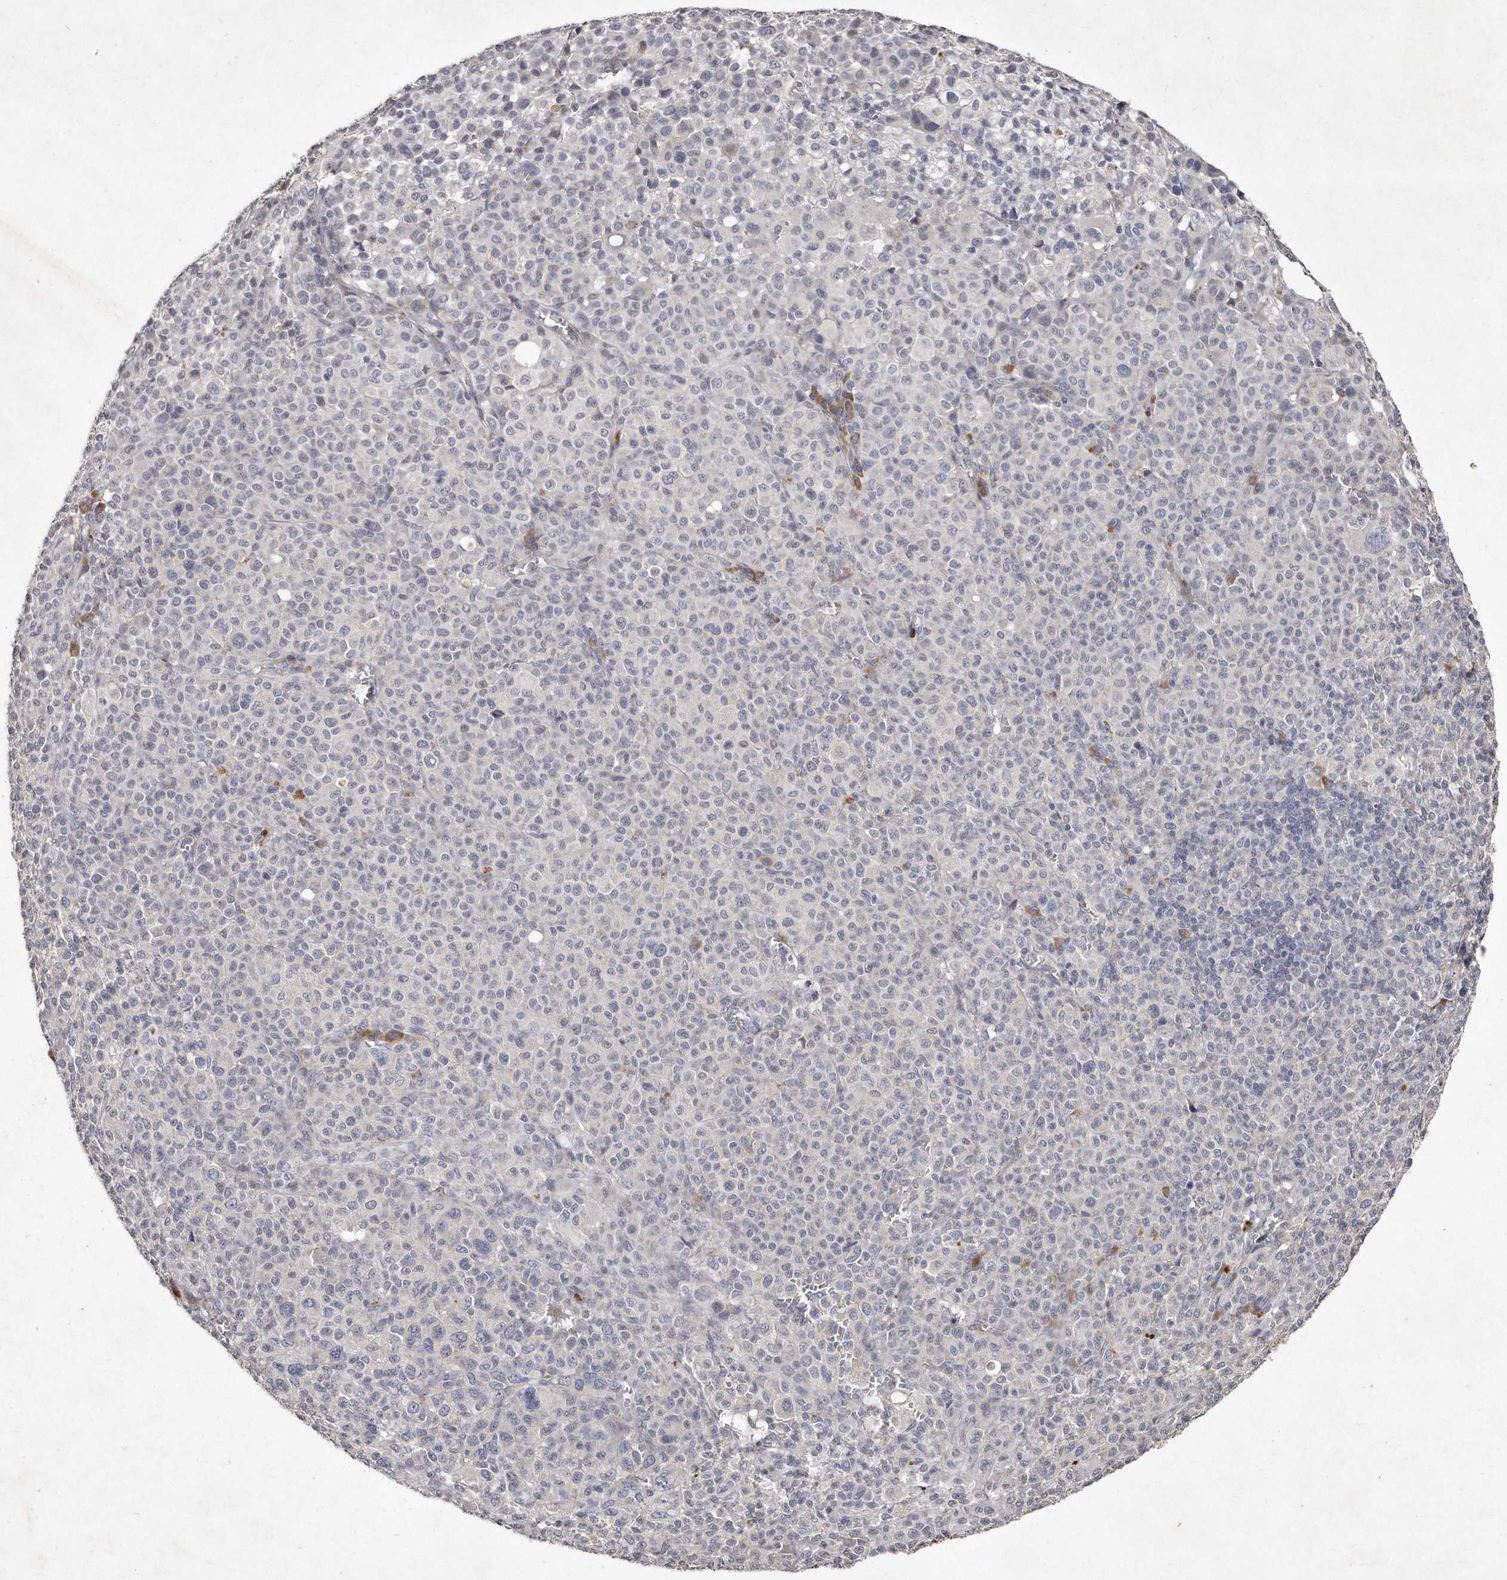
{"staining": {"intensity": "negative", "quantity": "none", "location": "none"}, "tissue": "melanoma", "cell_type": "Tumor cells", "image_type": "cancer", "snomed": [{"axis": "morphology", "description": "Malignant melanoma, Metastatic site"}, {"axis": "topography", "description": "Skin"}], "caption": "A photomicrograph of malignant melanoma (metastatic site) stained for a protein reveals no brown staining in tumor cells.", "gene": "TECR", "patient": {"sex": "female", "age": 74}}